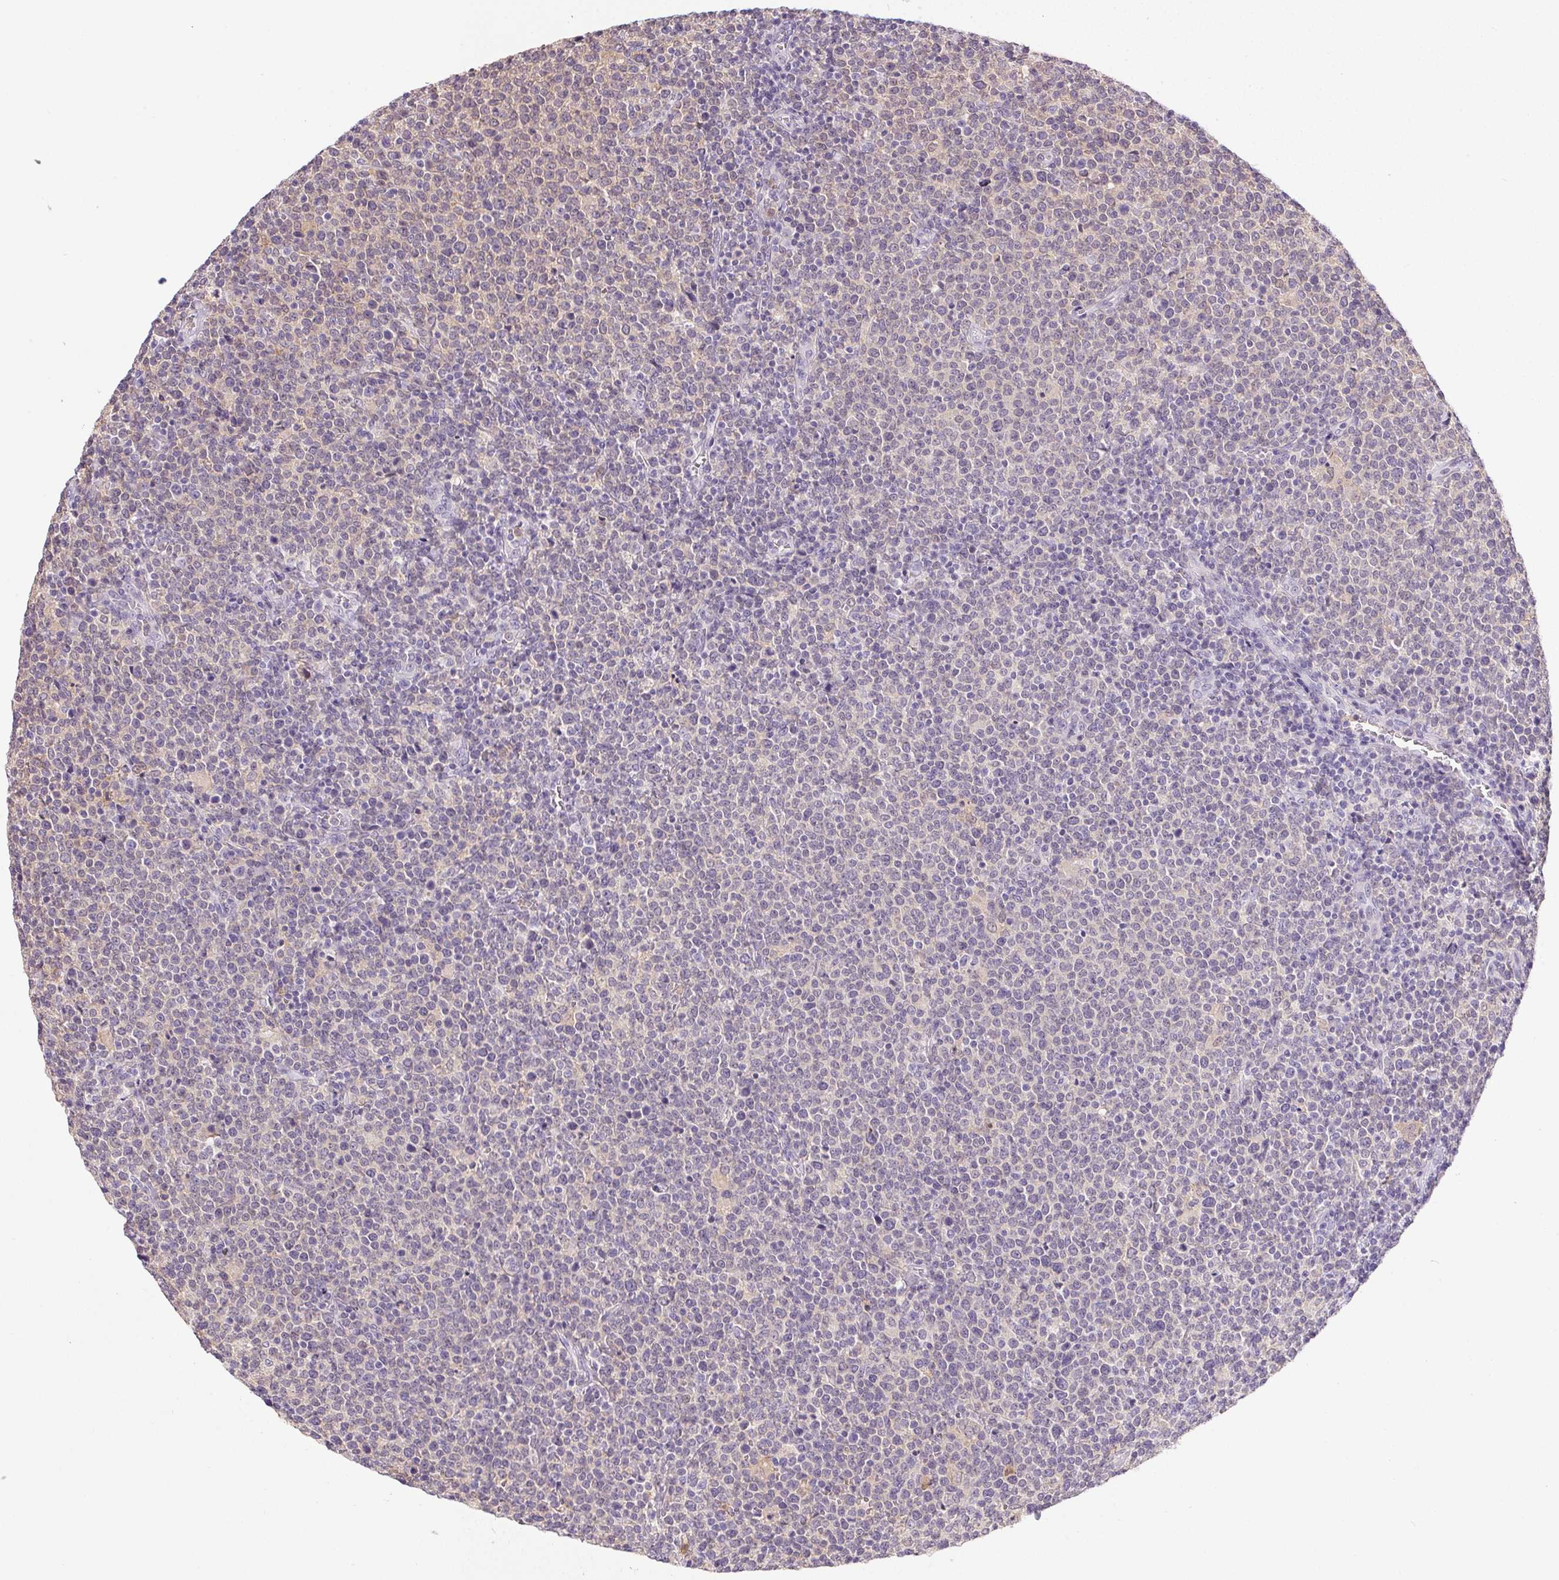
{"staining": {"intensity": "negative", "quantity": "none", "location": "none"}, "tissue": "lymphoma", "cell_type": "Tumor cells", "image_type": "cancer", "snomed": [{"axis": "morphology", "description": "Malignant lymphoma, non-Hodgkin's type, High grade"}, {"axis": "topography", "description": "Lymph node"}], "caption": "Tumor cells show no significant positivity in lymphoma.", "gene": "DNAJC5G", "patient": {"sex": "male", "age": 61}}